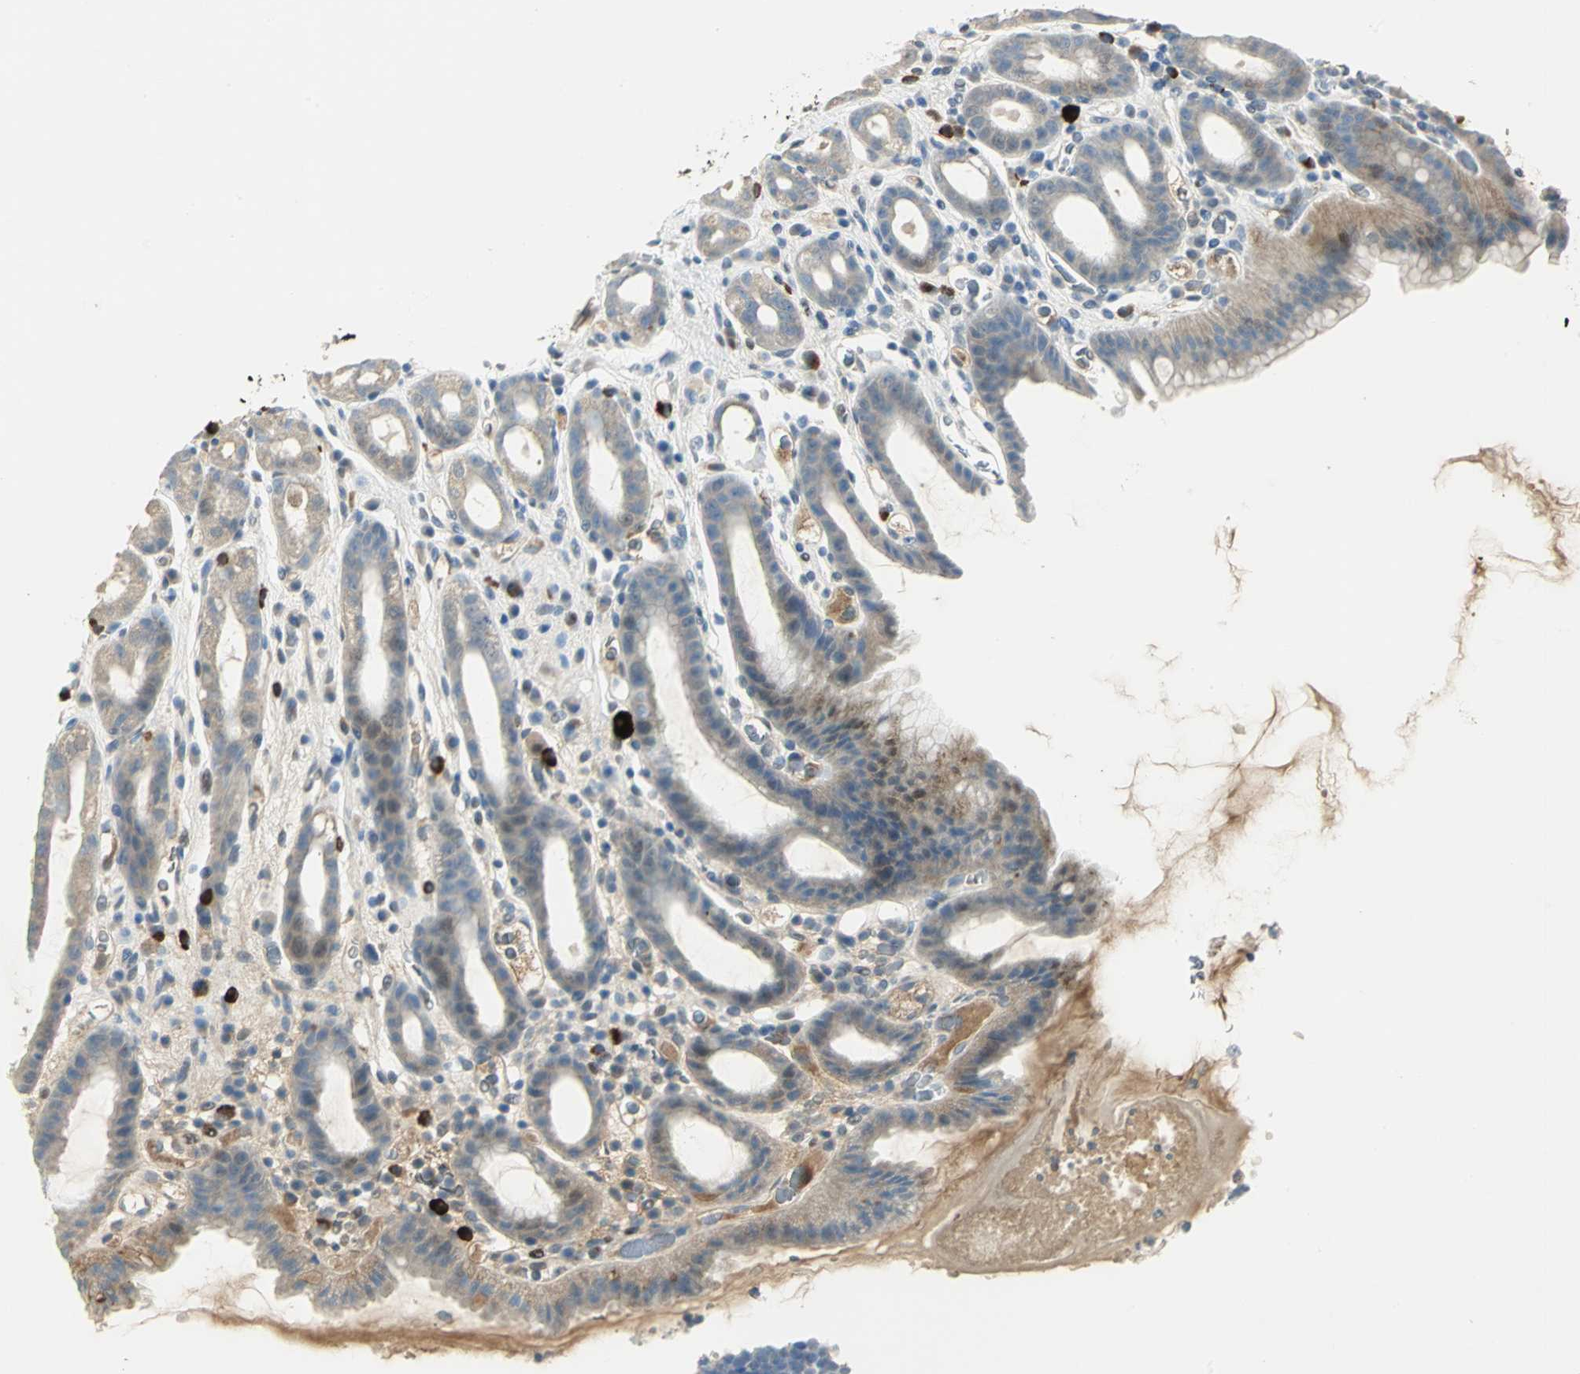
{"staining": {"intensity": "weak", "quantity": "<25%", "location": "cytoplasmic/membranous"}, "tissue": "stomach", "cell_type": "Glandular cells", "image_type": "normal", "snomed": [{"axis": "morphology", "description": "Normal tissue, NOS"}, {"axis": "topography", "description": "Stomach, upper"}], "caption": "DAB (3,3'-diaminobenzidine) immunohistochemical staining of benign stomach reveals no significant staining in glandular cells.", "gene": "PROC", "patient": {"sex": "male", "age": 68}}